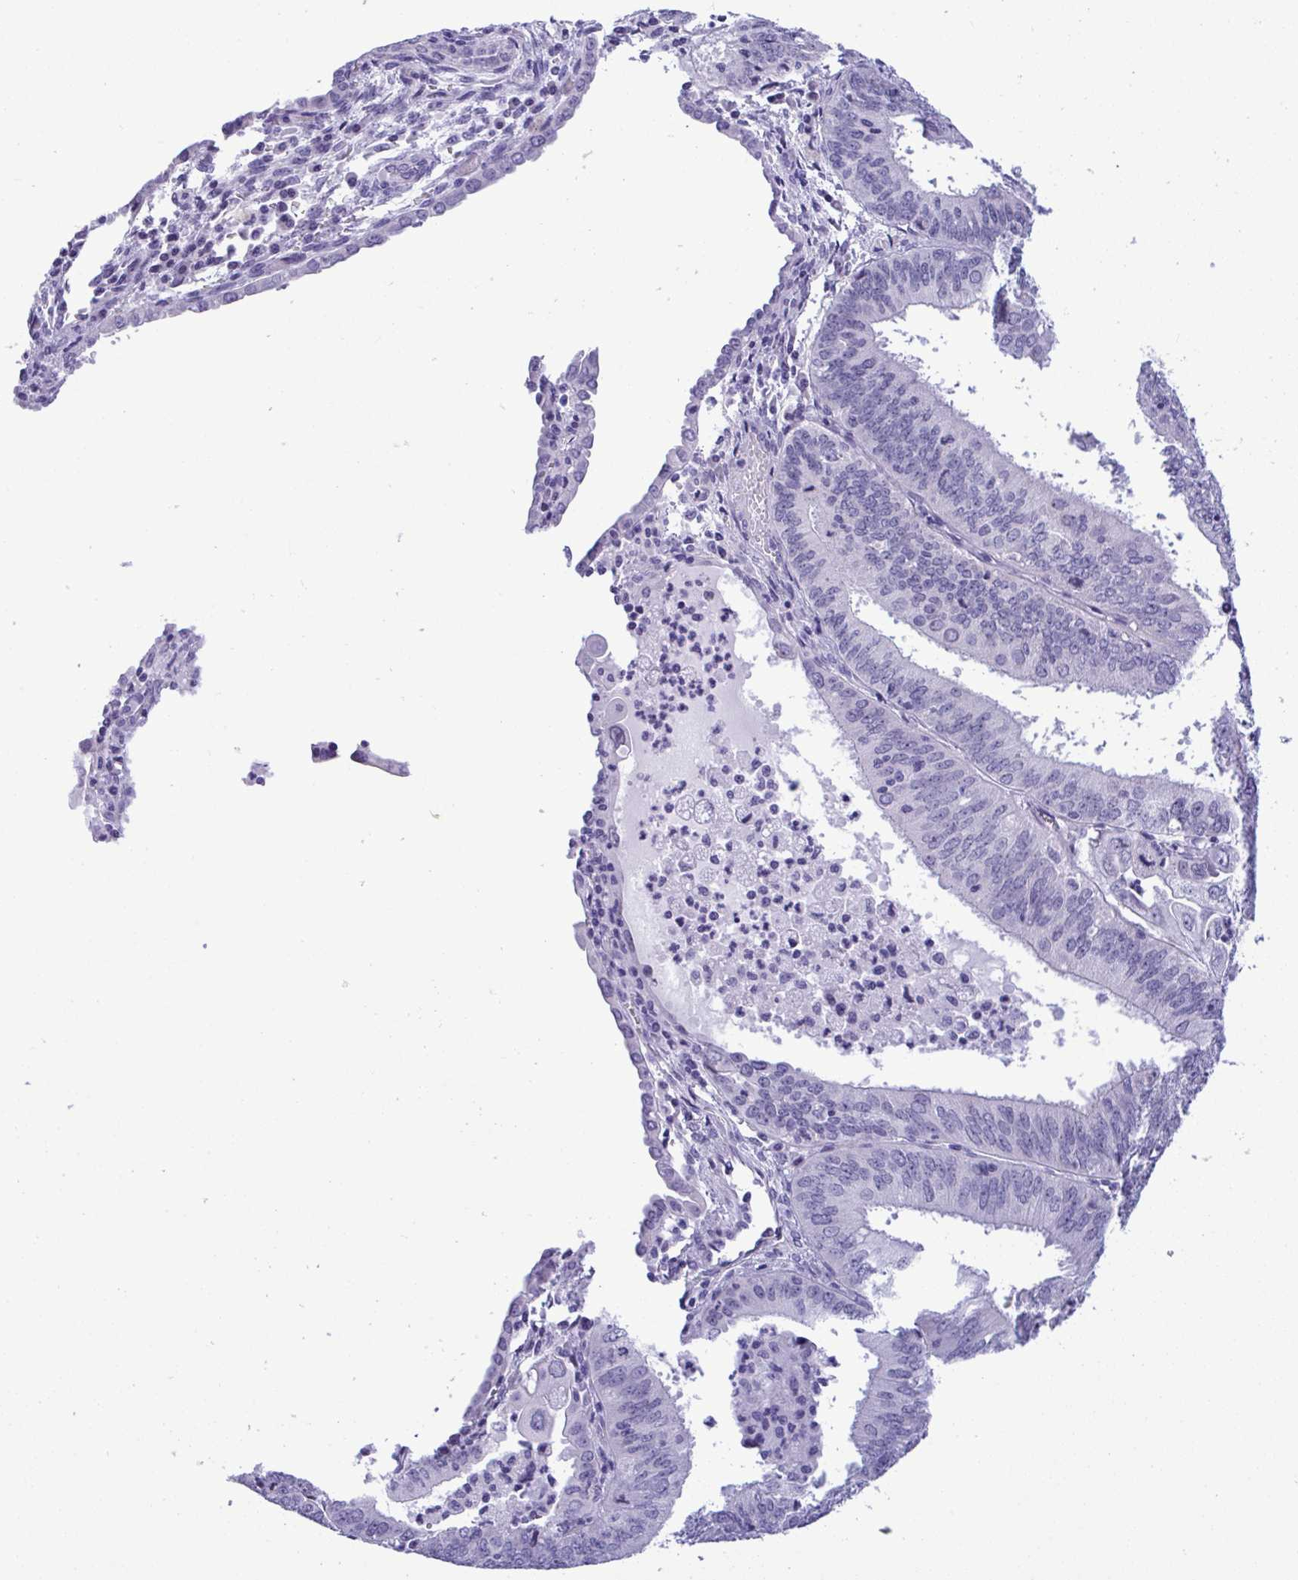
{"staining": {"intensity": "negative", "quantity": "none", "location": "none"}, "tissue": "cervical cancer", "cell_type": "Tumor cells", "image_type": "cancer", "snomed": [{"axis": "morphology", "description": "Adenocarcinoma, NOS"}, {"axis": "topography", "description": "Cervix"}], "caption": "Micrograph shows no significant protein staining in tumor cells of cervical cancer.", "gene": "YBX2", "patient": {"sex": "female", "age": 56}}